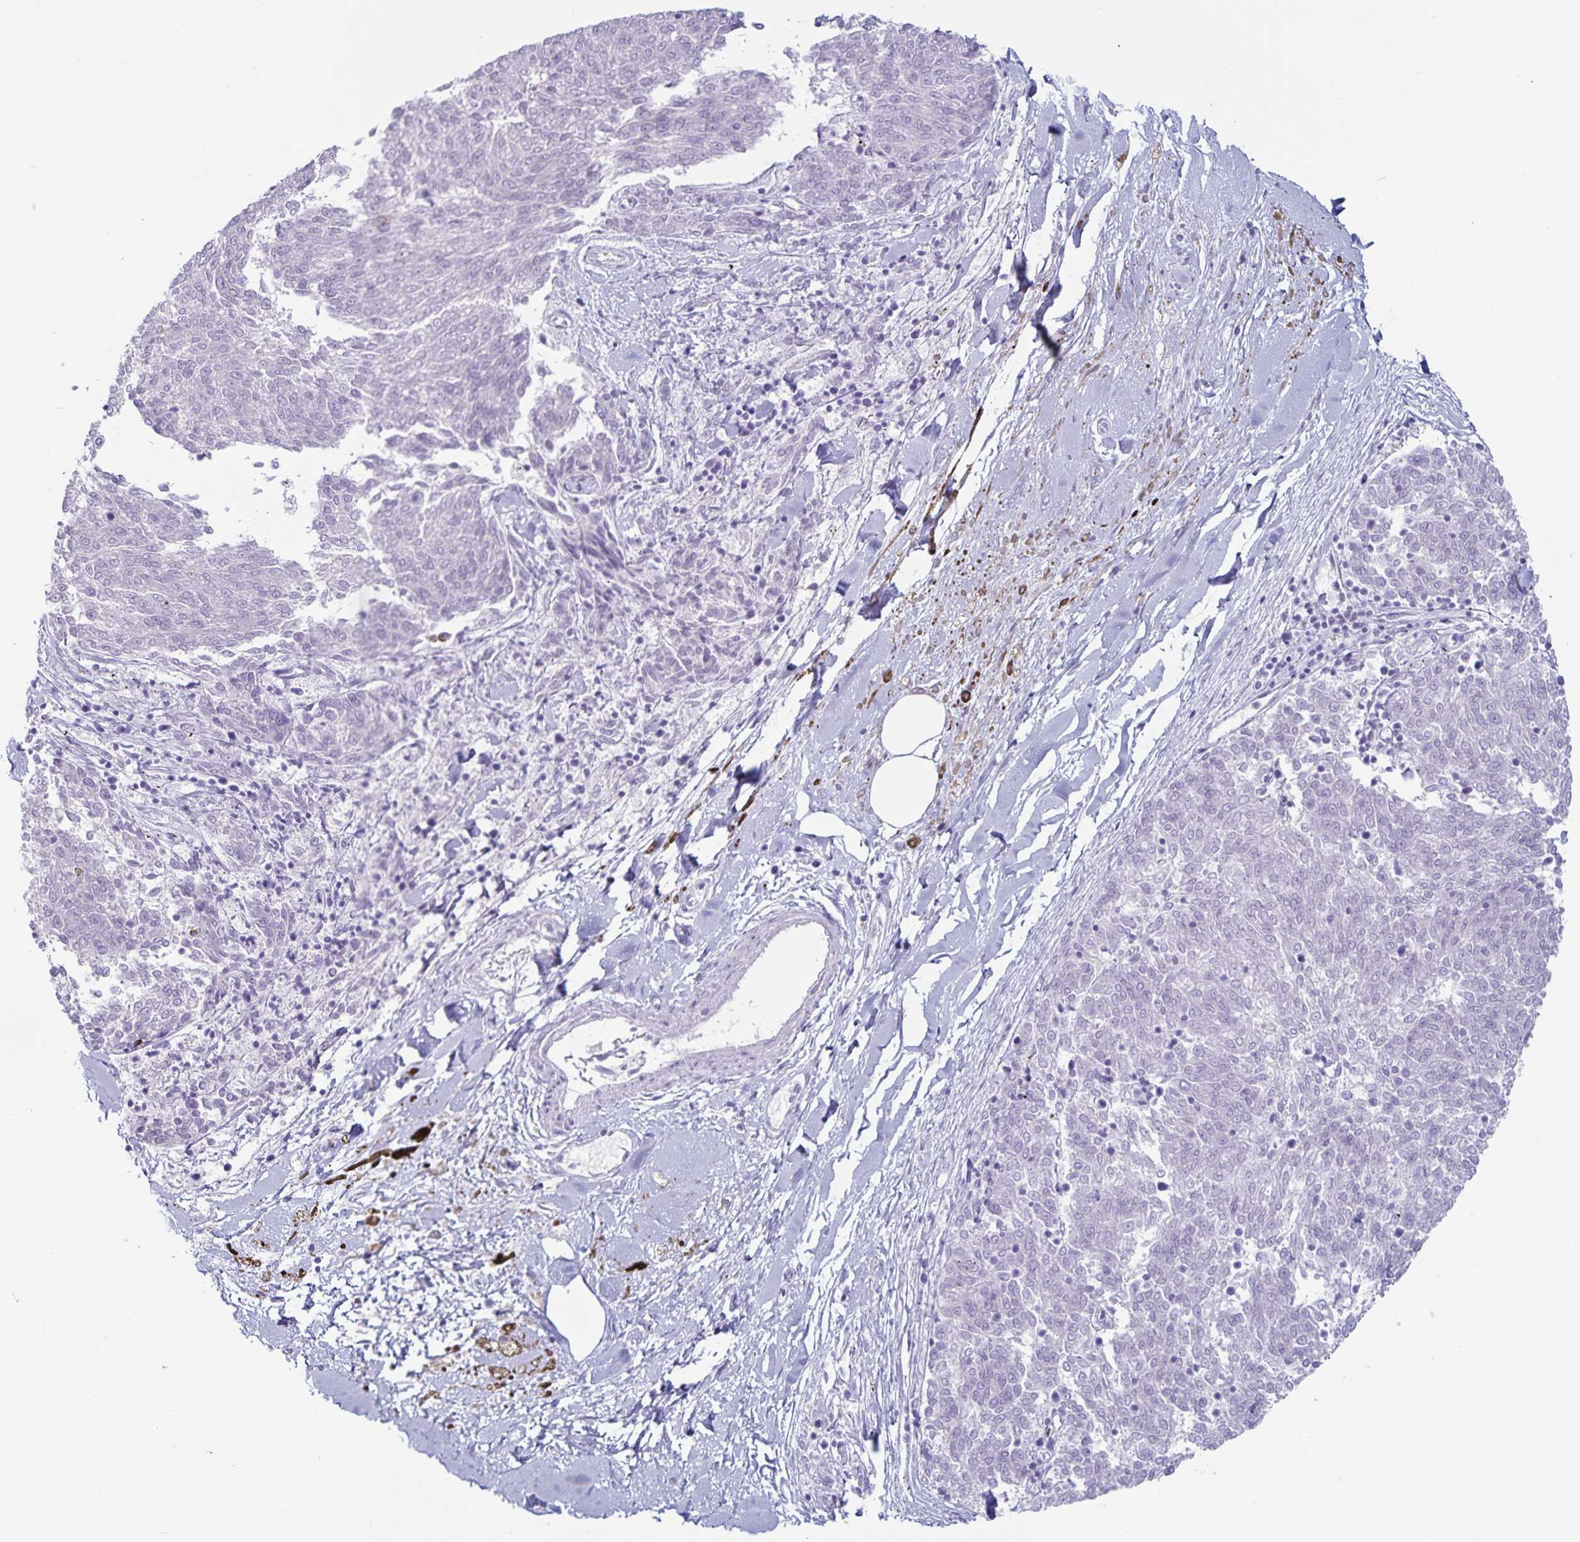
{"staining": {"intensity": "negative", "quantity": "none", "location": "none"}, "tissue": "melanoma", "cell_type": "Tumor cells", "image_type": "cancer", "snomed": [{"axis": "morphology", "description": "Malignant melanoma, NOS"}, {"axis": "topography", "description": "Skin"}], "caption": "This is an IHC micrograph of malignant melanoma. There is no staining in tumor cells.", "gene": "GNLY", "patient": {"sex": "female", "age": 72}}